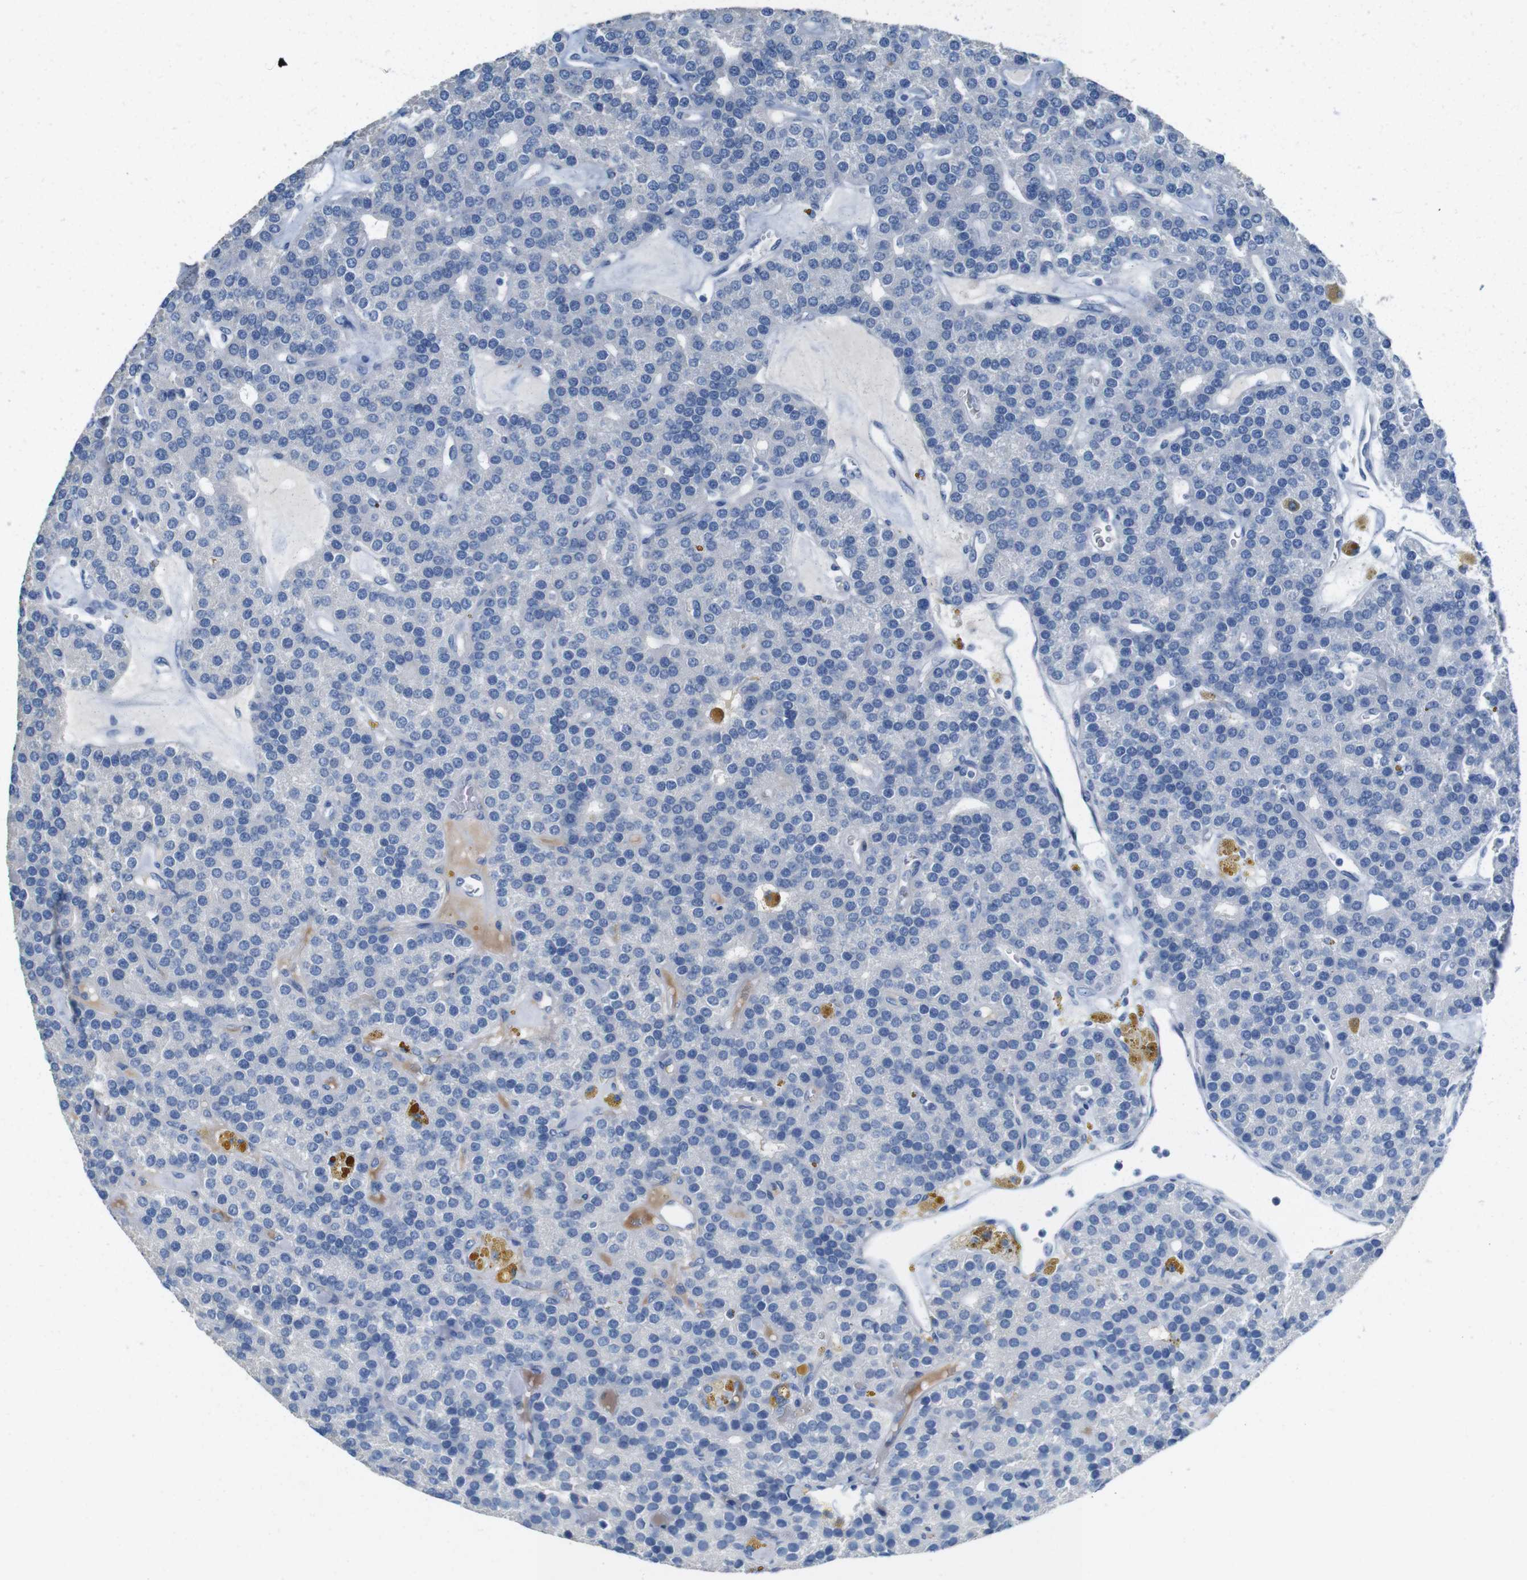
{"staining": {"intensity": "negative", "quantity": "none", "location": "none"}, "tissue": "parathyroid gland", "cell_type": "Glandular cells", "image_type": "normal", "snomed": [{"axis": "morphology", "description": "Normal tissue, NOS"}, {"axis": "morphology", "description": "Adenoma, NOS"}, {"axis": "topography", "description": "Parathyroid gland"}], "caption": "Immunohistochemical staining of normal parathyroid gland shows no significant staining in glandular cells. (Brightfield microscopy of DAB immunohistochemistry (IHC) at high magnification).", "gene": "IGSF8", "patient": {"sex": "female", "age": 86}}